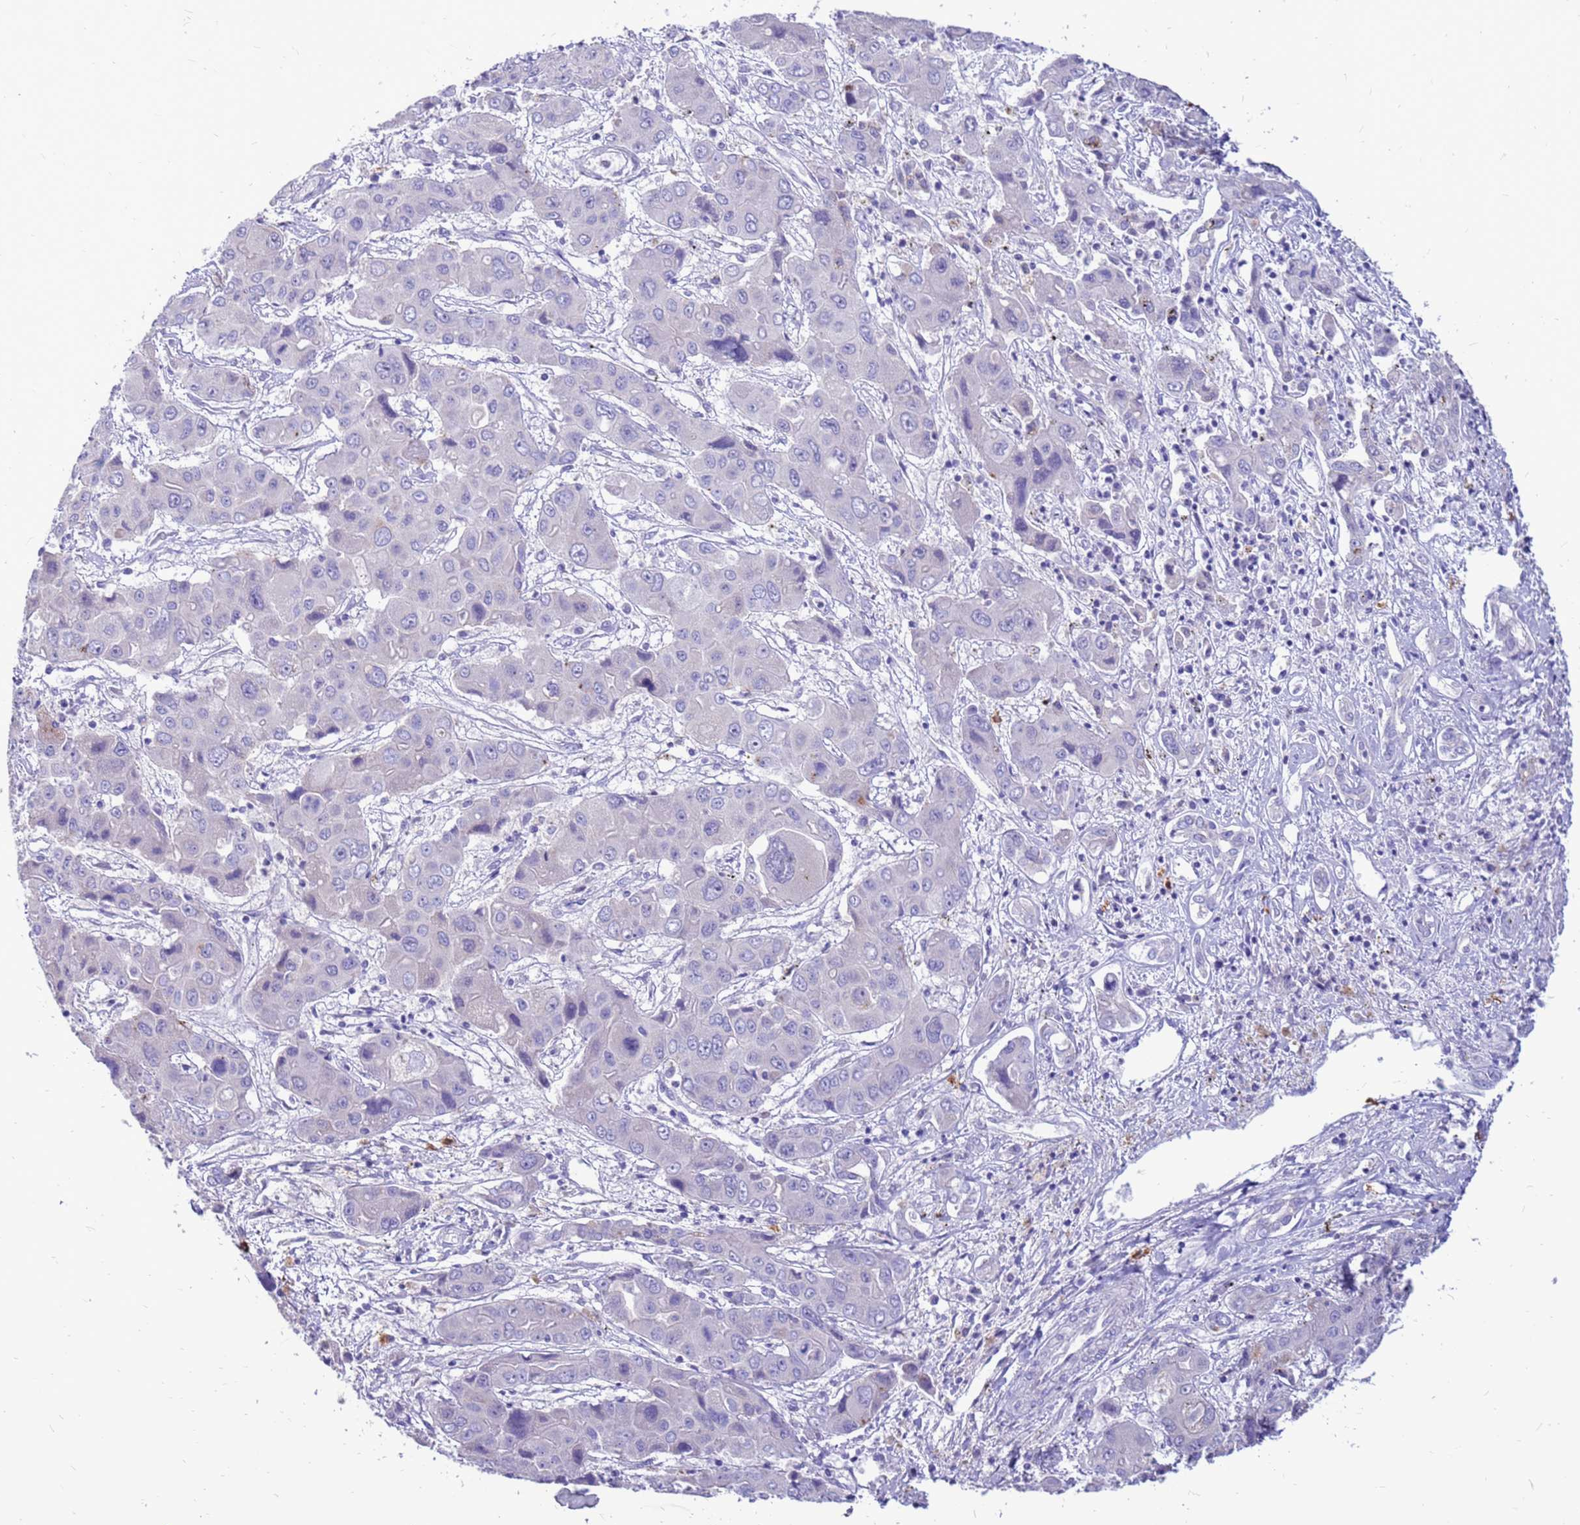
{"staining": {"intensity": "negative", "quantity": "none", "location": "none"}, "tissue": "liver cancer", "cell_type": "Tumor cells", "image_type": "cancer", "snomed": [{"axis": "morphology", "description": "Cholangiocarcinoma"}, {"axis": "topography", "description": "Liver"}], "caption": "IHC of liver cancer displays no positivity in tumor cells.", "gene": "PDE10A", "patient": {"sex": "male", "age": 67}}